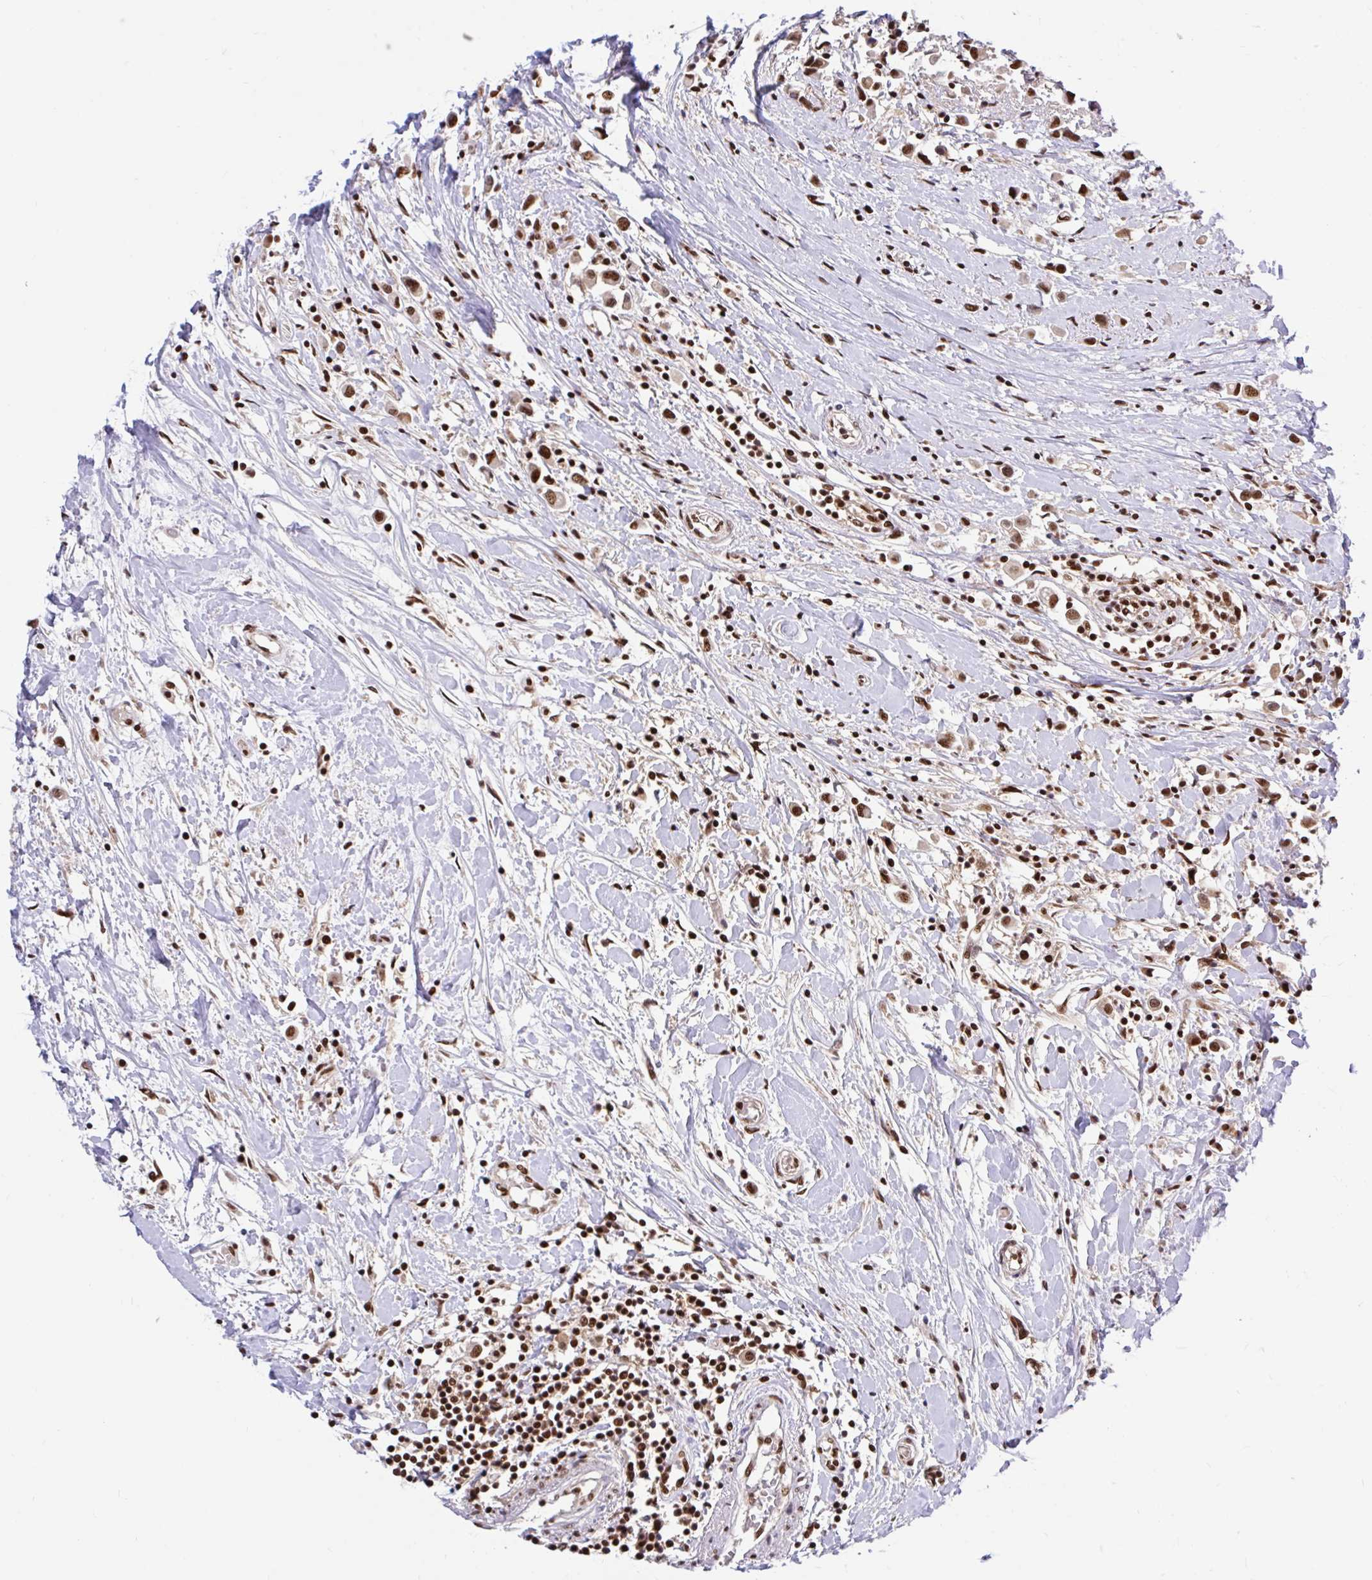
{"staining": {"intensity": "strong", "quantity": ">75%", "location": "nuclear"}, "tissue": "breast cancer", "cell_type": "Tumor cells", "image_type": "cancer", "snomed": [{"axis": "morphology", "description": "Duct carcinoma"}, {"axis": "topography", "description": "Breast"}], "caption": "This is a micrograph of immunohistochemistry staining of breast cancer (intraductal carcinoma), which shows strong expression in the nuclear of tumor cells.", "gene": "ABCA9", "patient": {"sex": "female", "age": 61}}